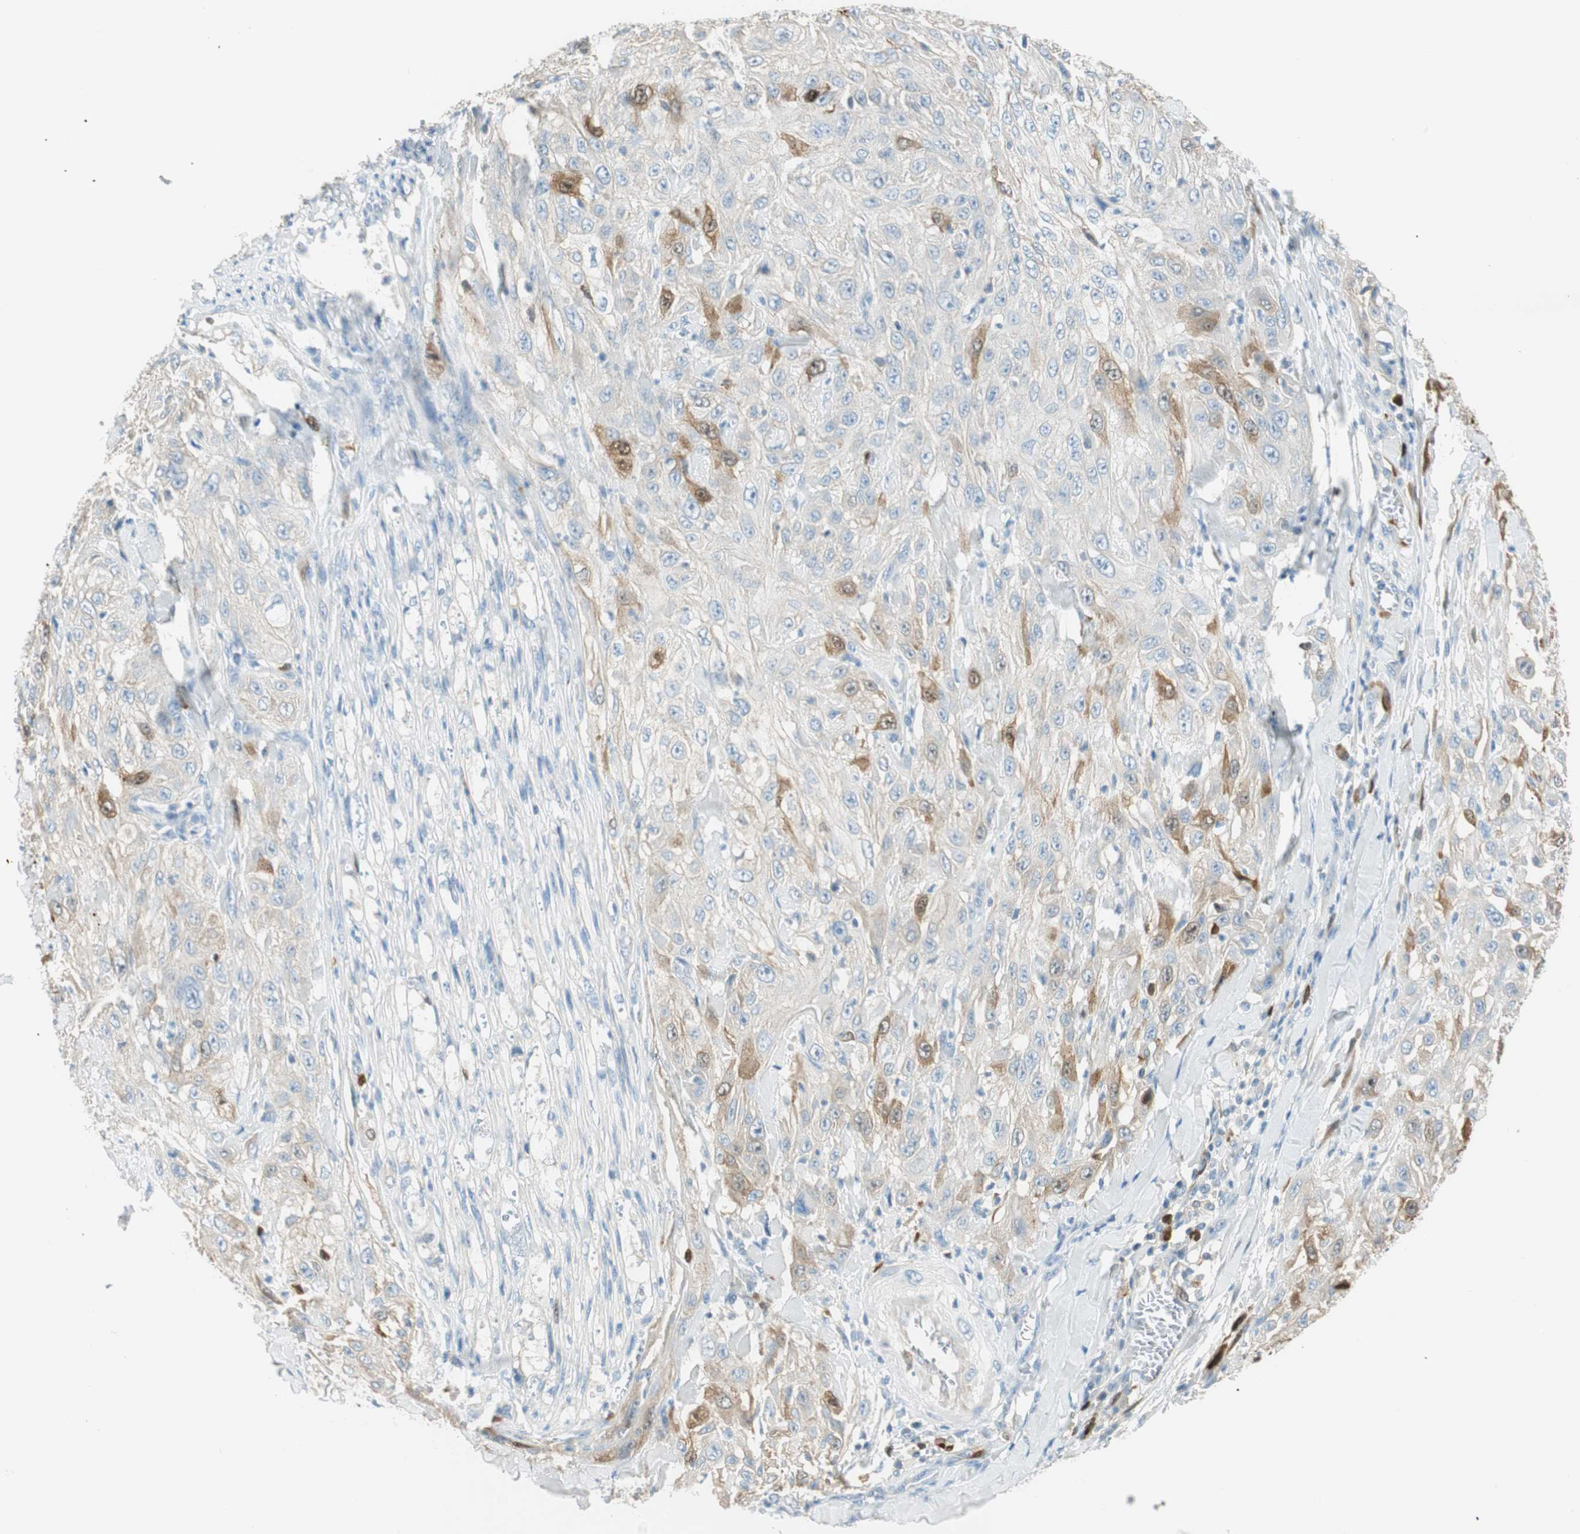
{"staining": {"intensity": "moderate", "quantity": "<25%", "location": "cytoplasmic/membranous"}, "tissue": "skin cancer", "cell_type": "Tumor cells", "image_type": "cancer", "snomed": [{"axis": "morphology", "description": "Squamous cell carcinoma, NOS"}, {"axis": "morphology", "description": "Squamous cell carcinoma, metastatic, NOS"}, {"axis": "topography", "description": "Skin"}, {"axis": "topography", "description": "Lymph node"}], "caption": "Immunohistochemical staining of squamous cell carcinoma (skin) displays low levels of moderate cytoplasmic/membranous expression in approximately <25% of tumor cells. Nuclei are stained in blue.", "gene": "PTTG1", "patient": {"sex": "male", "age": 75}}